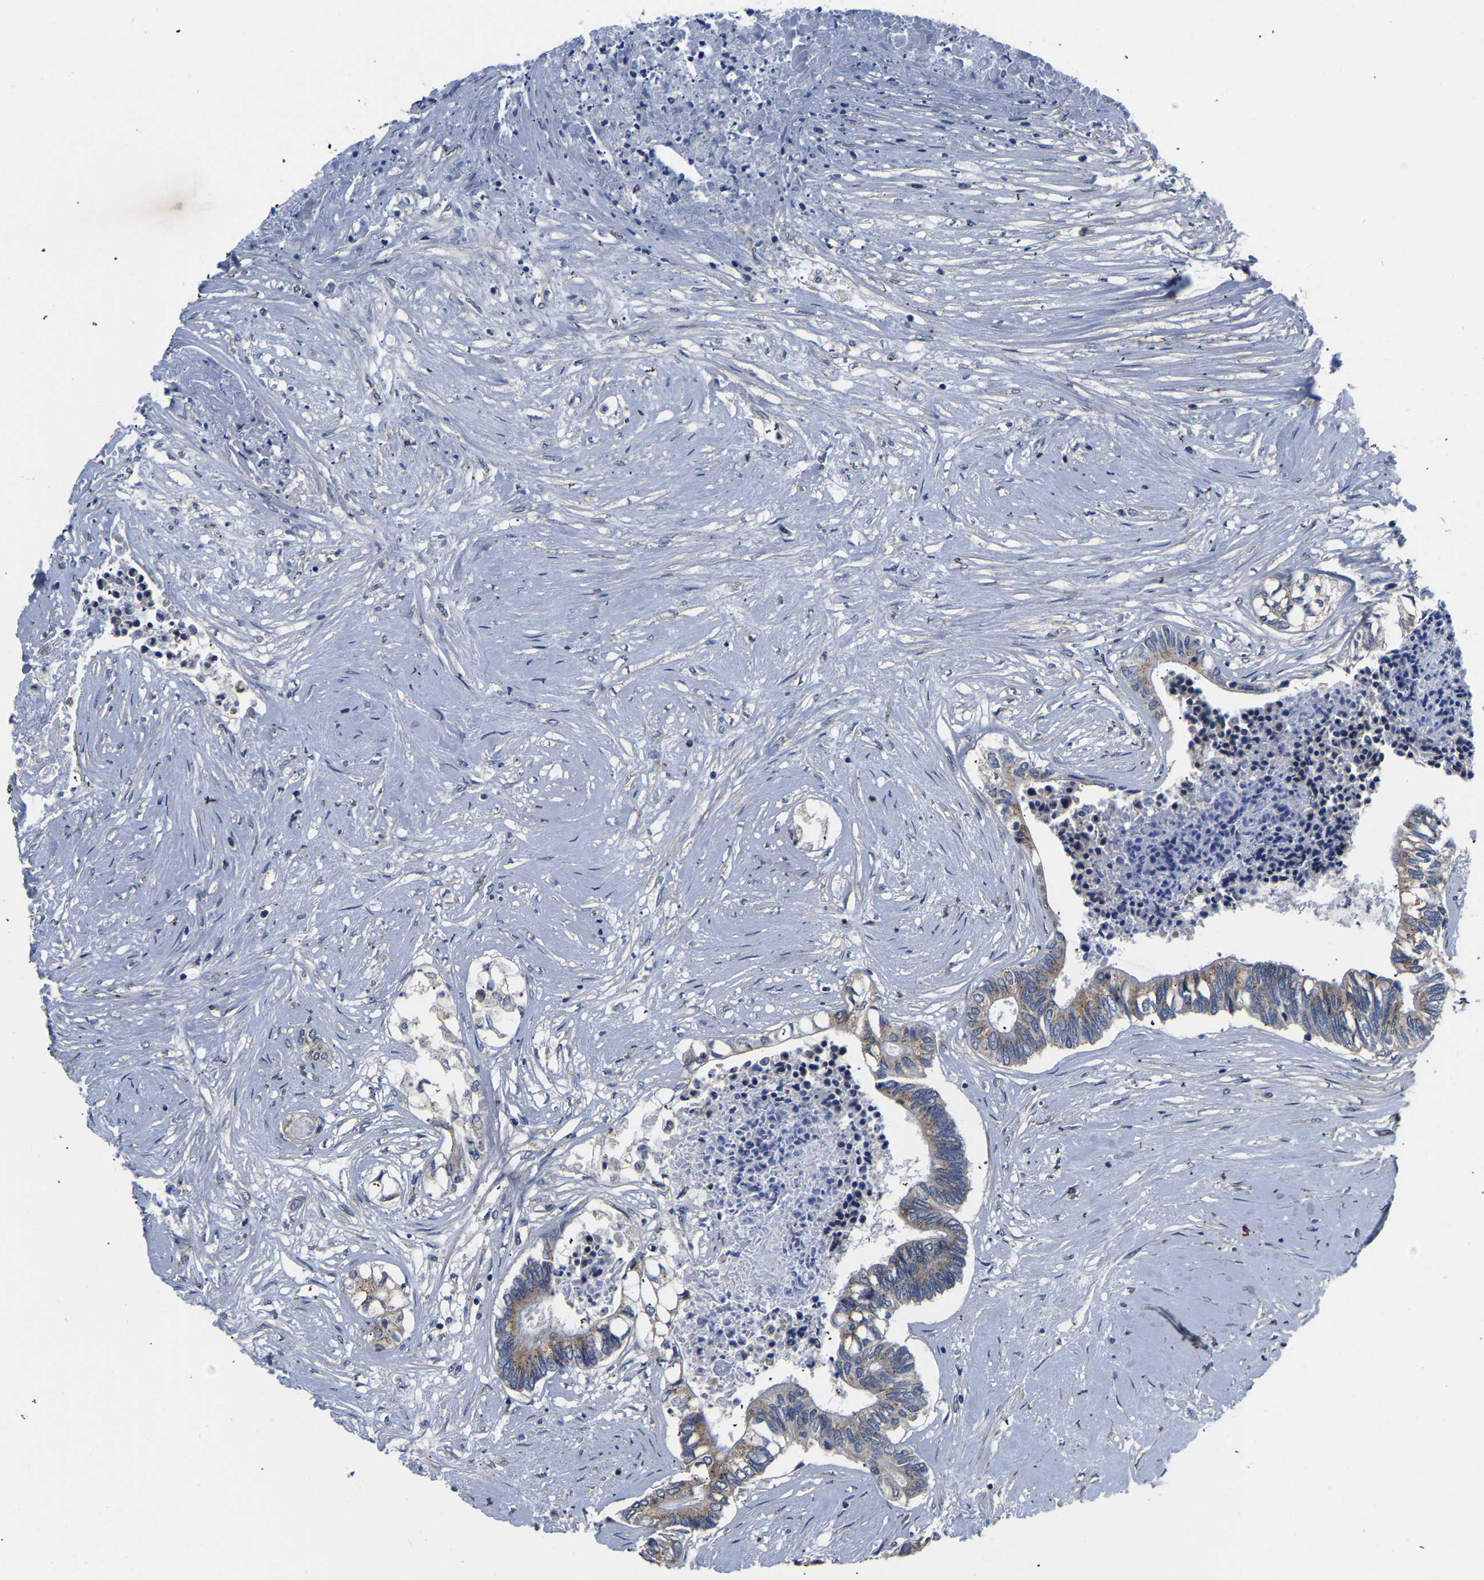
{"staining": {"intensity": "weak", "quantity": "25%-75%", "location": "cytoplasmic/membranous"}, "tissue": "colorectal cancer", "cell_type": "Tumor cells", "image_type": "cancer", "snomed": [{"axis": "morphology", "description": "Adenocarcinoma, NOS"}, {"axis": "topography", "description": "Rectum"}], "caption": "Adenocarcinoma (colorectal) stained for a protein exhibits weak cytoplasmic/membranous positivity in tumor cells. (IHC, brightfield microscopy, high magnification).", "gene": "PDLIM7", "patient": {"sex": "male", "age": 63}}